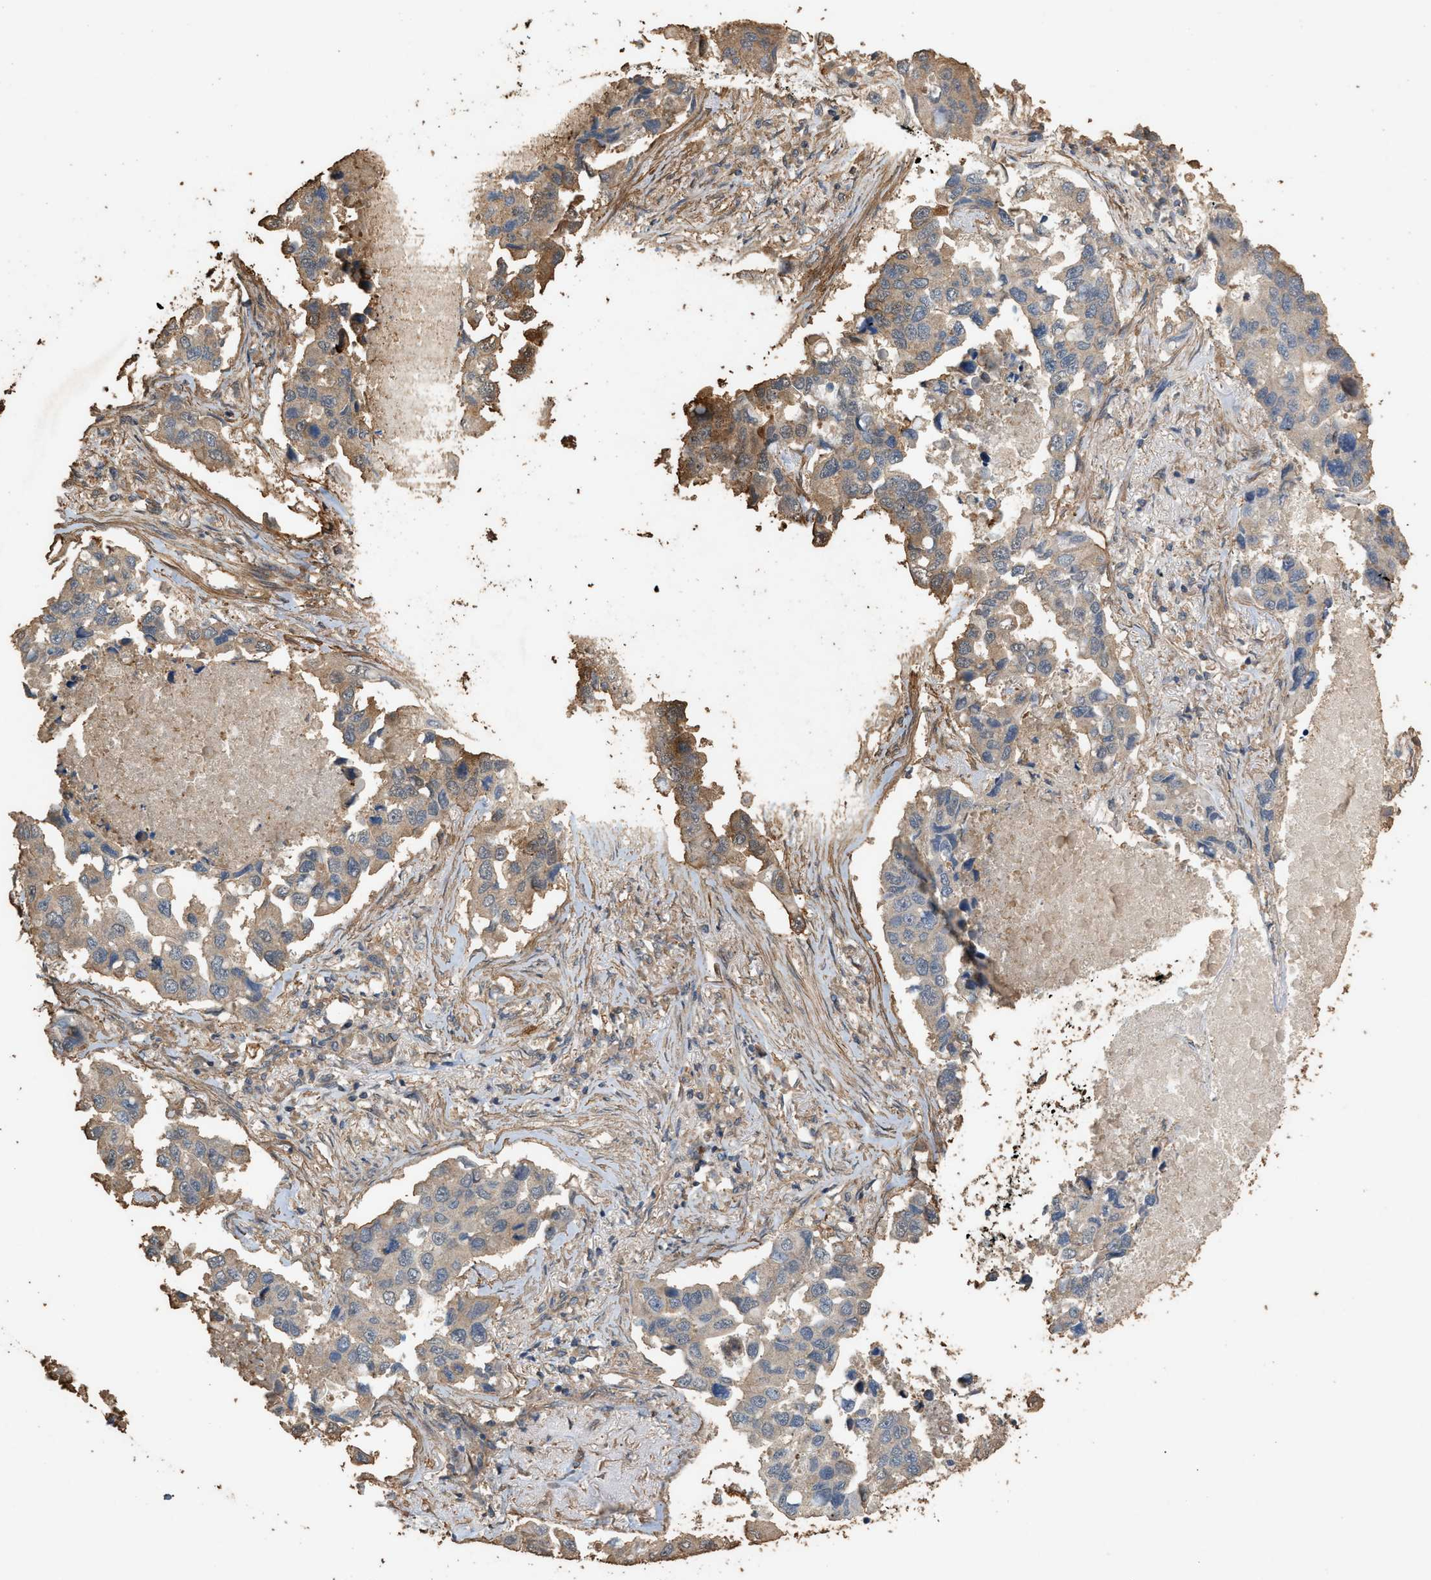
{"staining": {"intensity": "moderate", "quantity": "<25%", "location": "cytoplasmic/membranous"}, "tissue": "lung cancer", "cell_type": "Tumor cells", "image_type": "cancer", "snomed": [{"axis": "morphology", "description": "Adenocarcinoma, NOS"}, {"axis": "topography", "description": "Lung"}], "caption": "Adenocarcinoma (lung) stained for a protein demonstrates moderate cytoplasmic/membranous positivity in tumor cells. (Brightfield microscopy of DAB IHC at high magnification).", "gene": "DCAF7", "patient": {"sex": "male", "age": 64}}